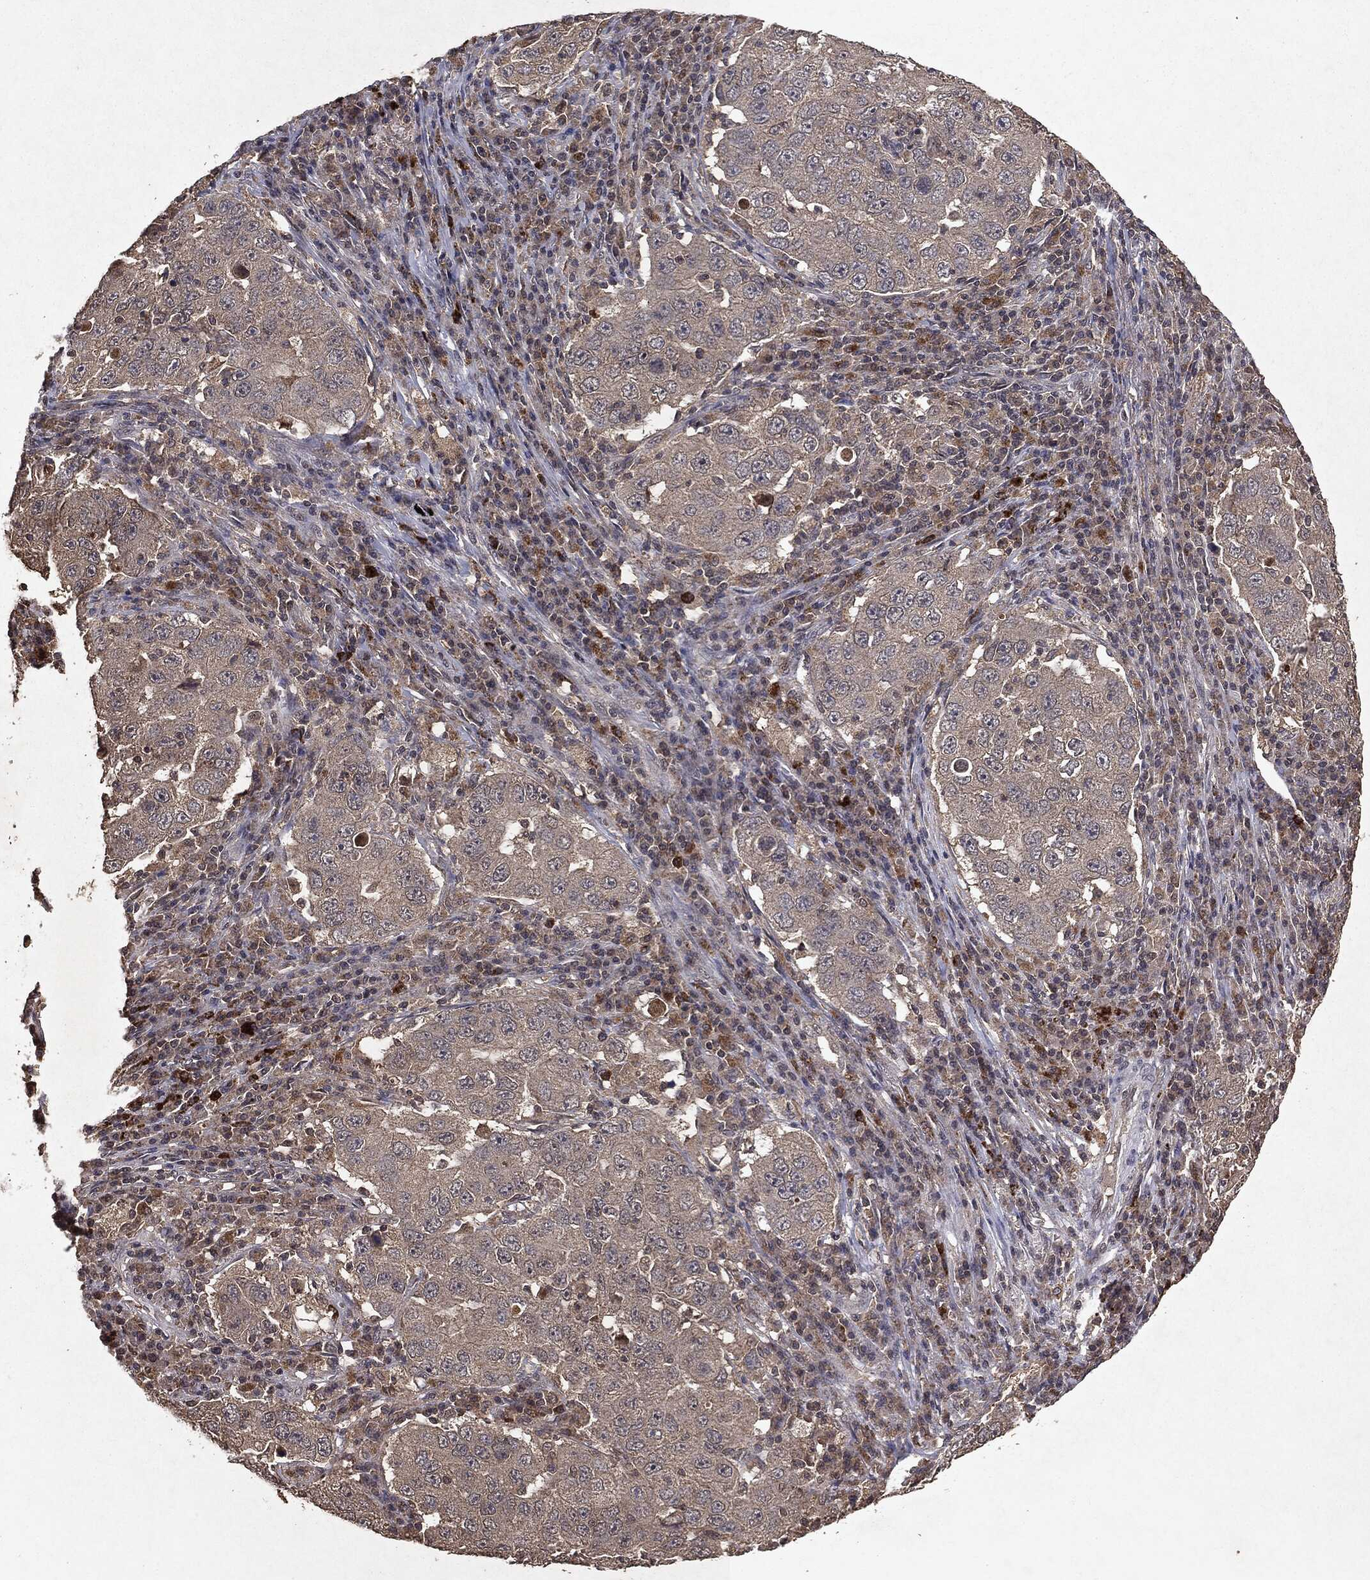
{"staining": {"intensity": "negative", "quantity": "none", "location": "none"}, "tissue": "lung cancer", "cell_type": "Tumor cells", "image_type": "cancer", "snomed": [{"axis": "morphology", "description": "Adenocarcinoma, NOS"}, {"axis": "topography", "description": "Lung"}], "caption": "A high-resolution image shows immunohistochemistry (IHC) staining of lung adenocarcinoma, which exhibits no significant expression in tumor cells.", "gene": "MTOR", "patient": {"sex": "male", "age": 73}}